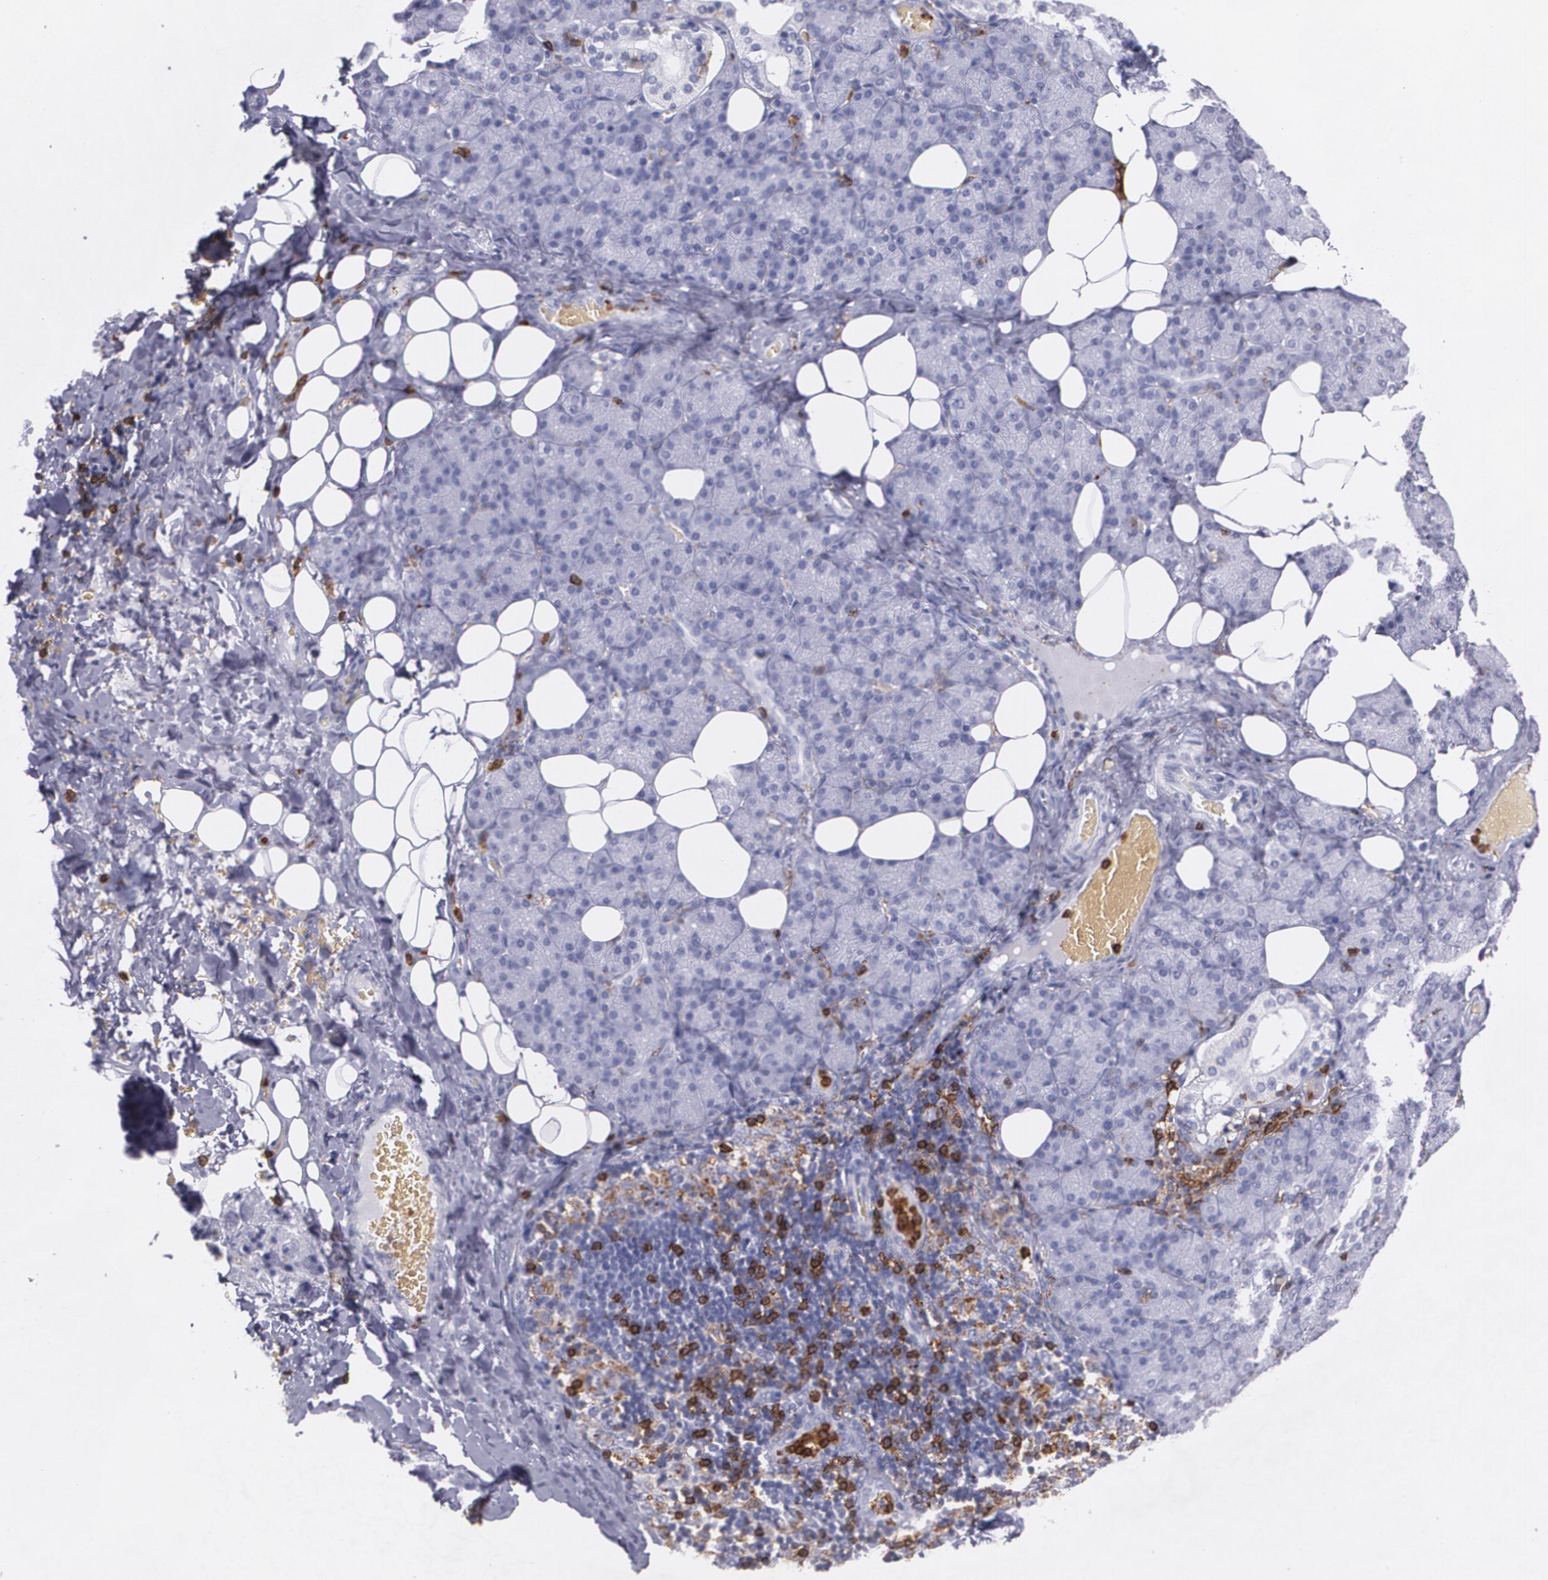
{"staining": {"intensity": "negative", "quantity": "none", "location": "none"}, "tissue": "salivary gland", "cell_type": "Glandular cells", "image_type": "normal", "snomed": [{"axis": "morphology", "description": "Normal tissue, NOS"}, {"axis": "topography", "description": "Lymph node"}, {"axis": "topography", "description": "Salivary gland"}], "caption": "Immunohistochemistry (IHC) of normal human salivary gland reveals no positivity in glandular cells.", "gene": "PTPRC", "patient": {"sex": "male", "age": 8}}